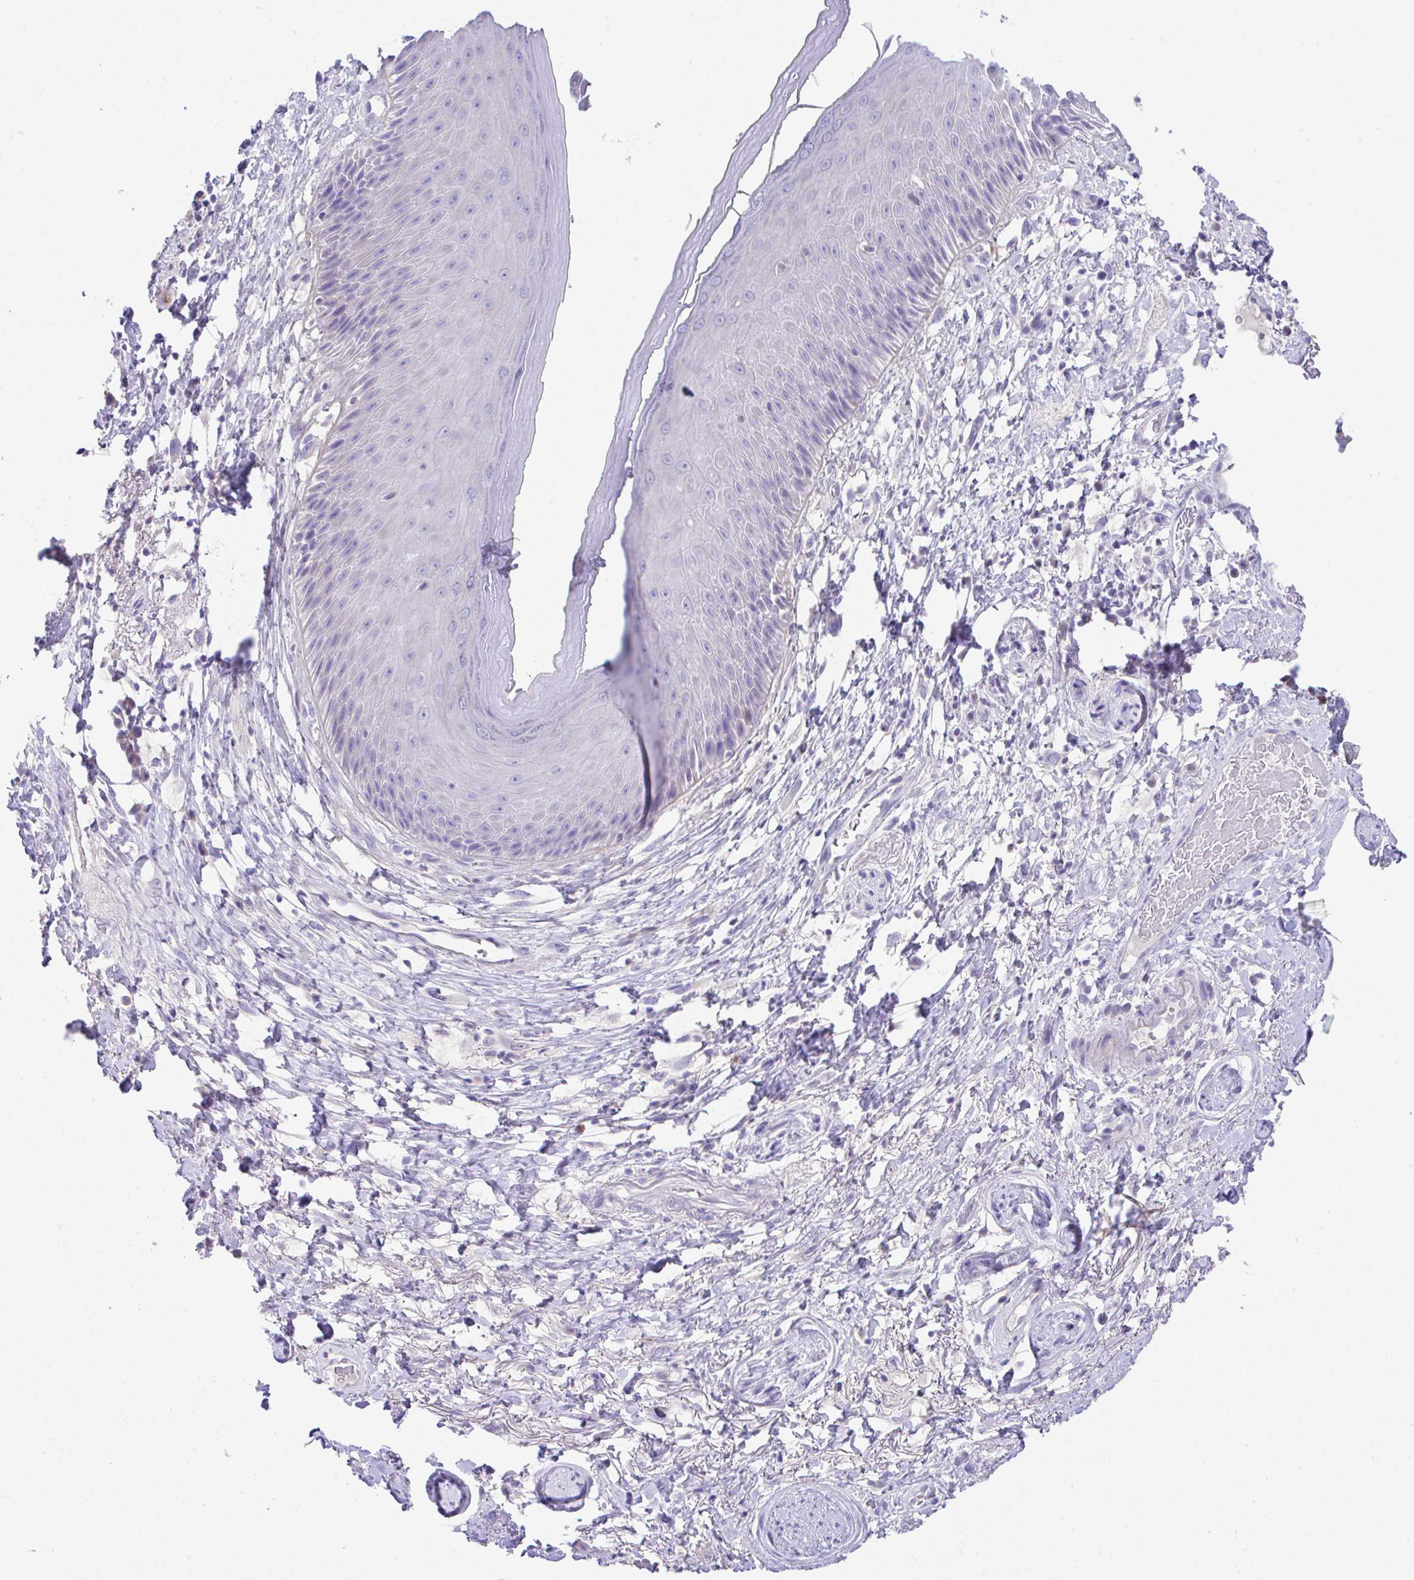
{"staining": {"intensity": "negative", "quantity": "none", "location": "none"}, "tissue": "skin", "cell_type": "Epidermal cells", "image_type": "normal", "snomed": [{"axis": "morphology", "description": "Normal tissue, NOS"}, {"axis": "topography", "description": "Anal"}], "caption": "Protein analysis of unremarkable skin demonstrates no significant positivity in epidermal cells. The staining was performed using DAB to visualize the protein expression in brown, while the nuclei were stained in blue with hematoxylin (Magnification: 20x).", "gene": "SLC16A6", "patient": {"sex": "male", "age": 78}}